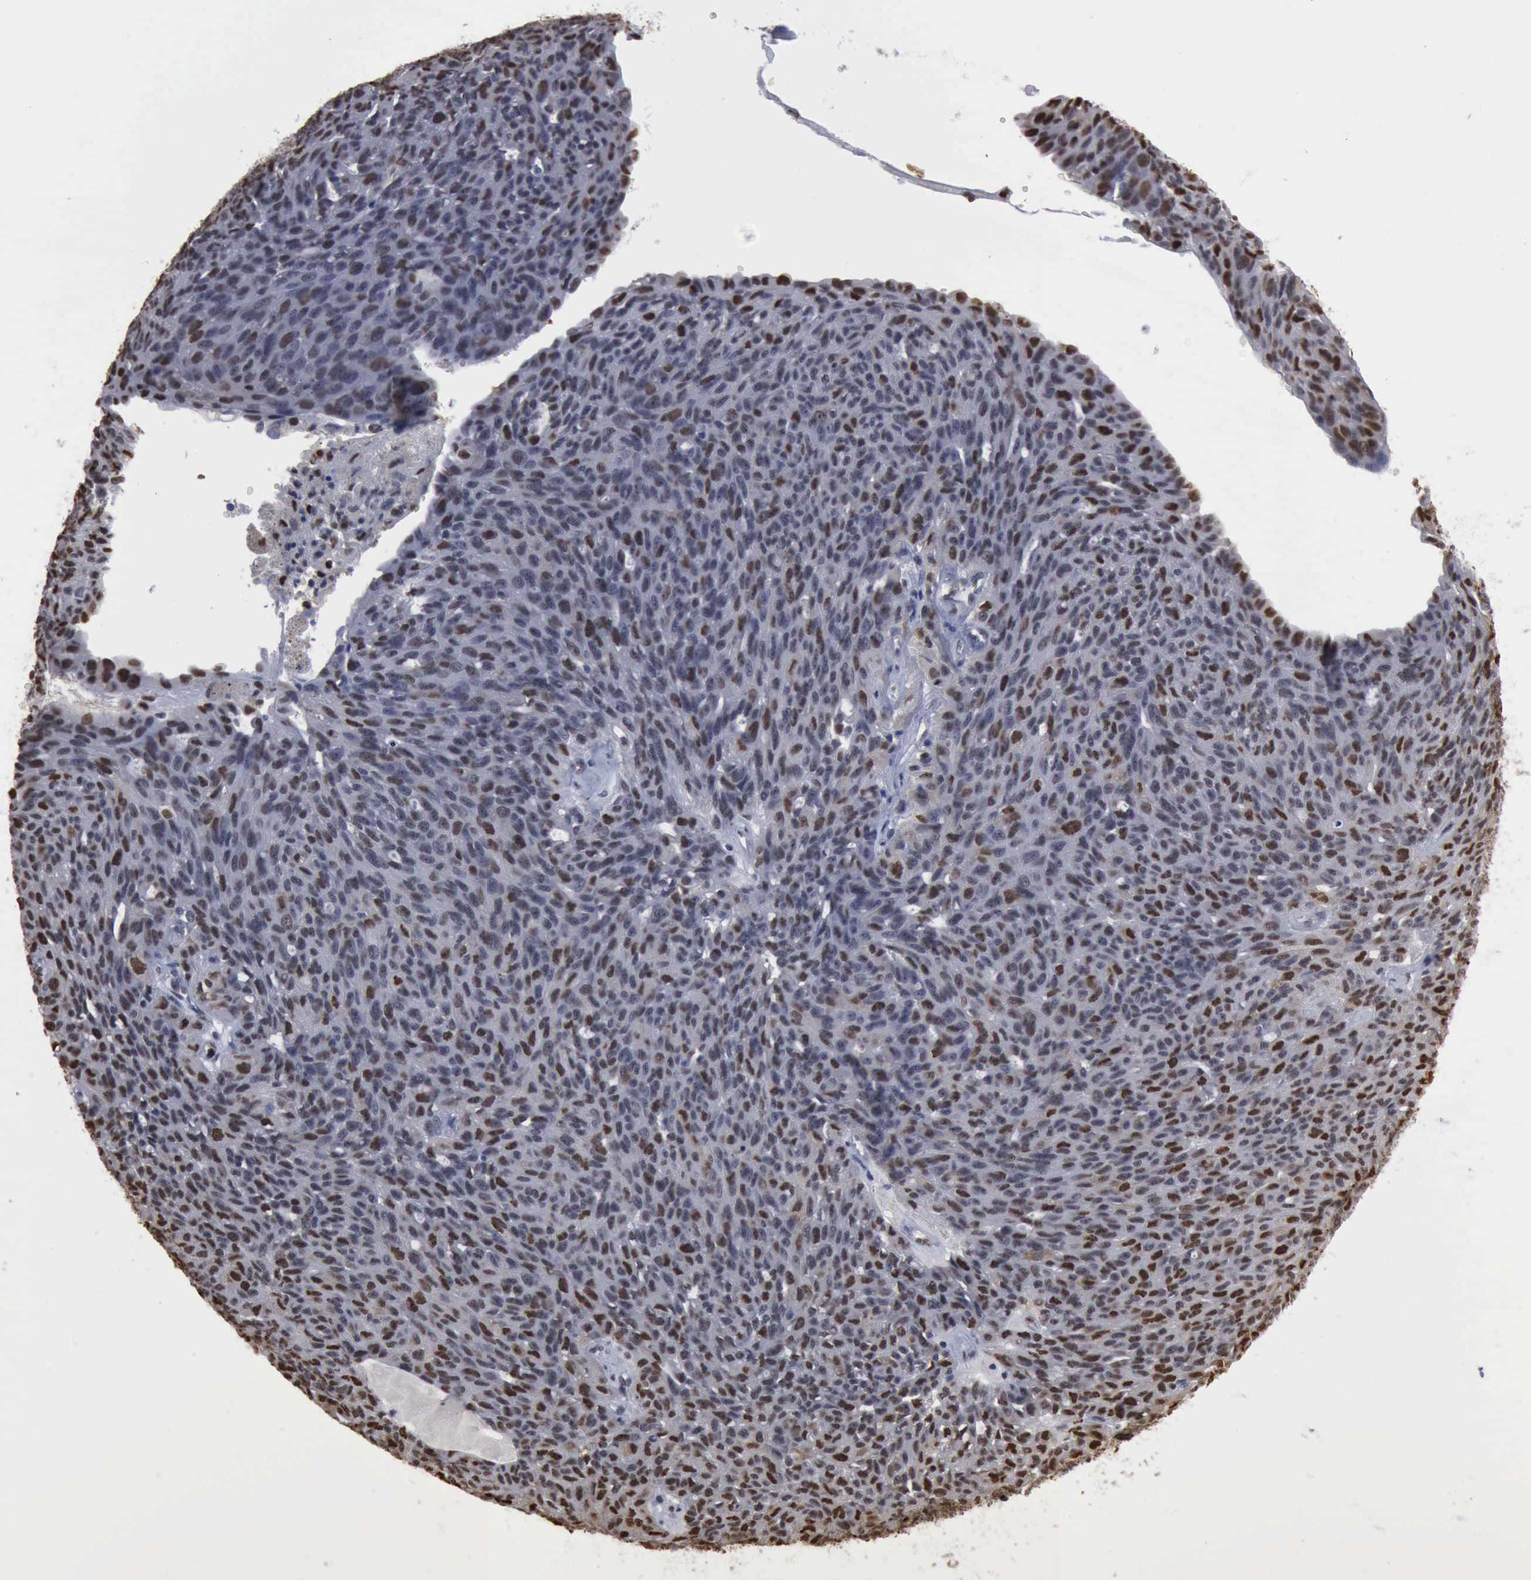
{"staining": {"intensity": "weak", "quantity": "25%-75%", "location": "nuclear"}, "tissue": "ovarian cancer", "cell_type": "Tumor cells", "image_type": "cancer", "snomed": [{"axis": "morphology", "description": "Carcinoma, endometroid"}, {"axis": "topography", "description": "Ovary"}], "caption": "Weak nuclear protein staining is seen in about 25%-75% of tumor cells in ovarian cancer (endometroid carcinoma).", "gene": "PCNA", "patient": {"sex": "female", "age": 60}}